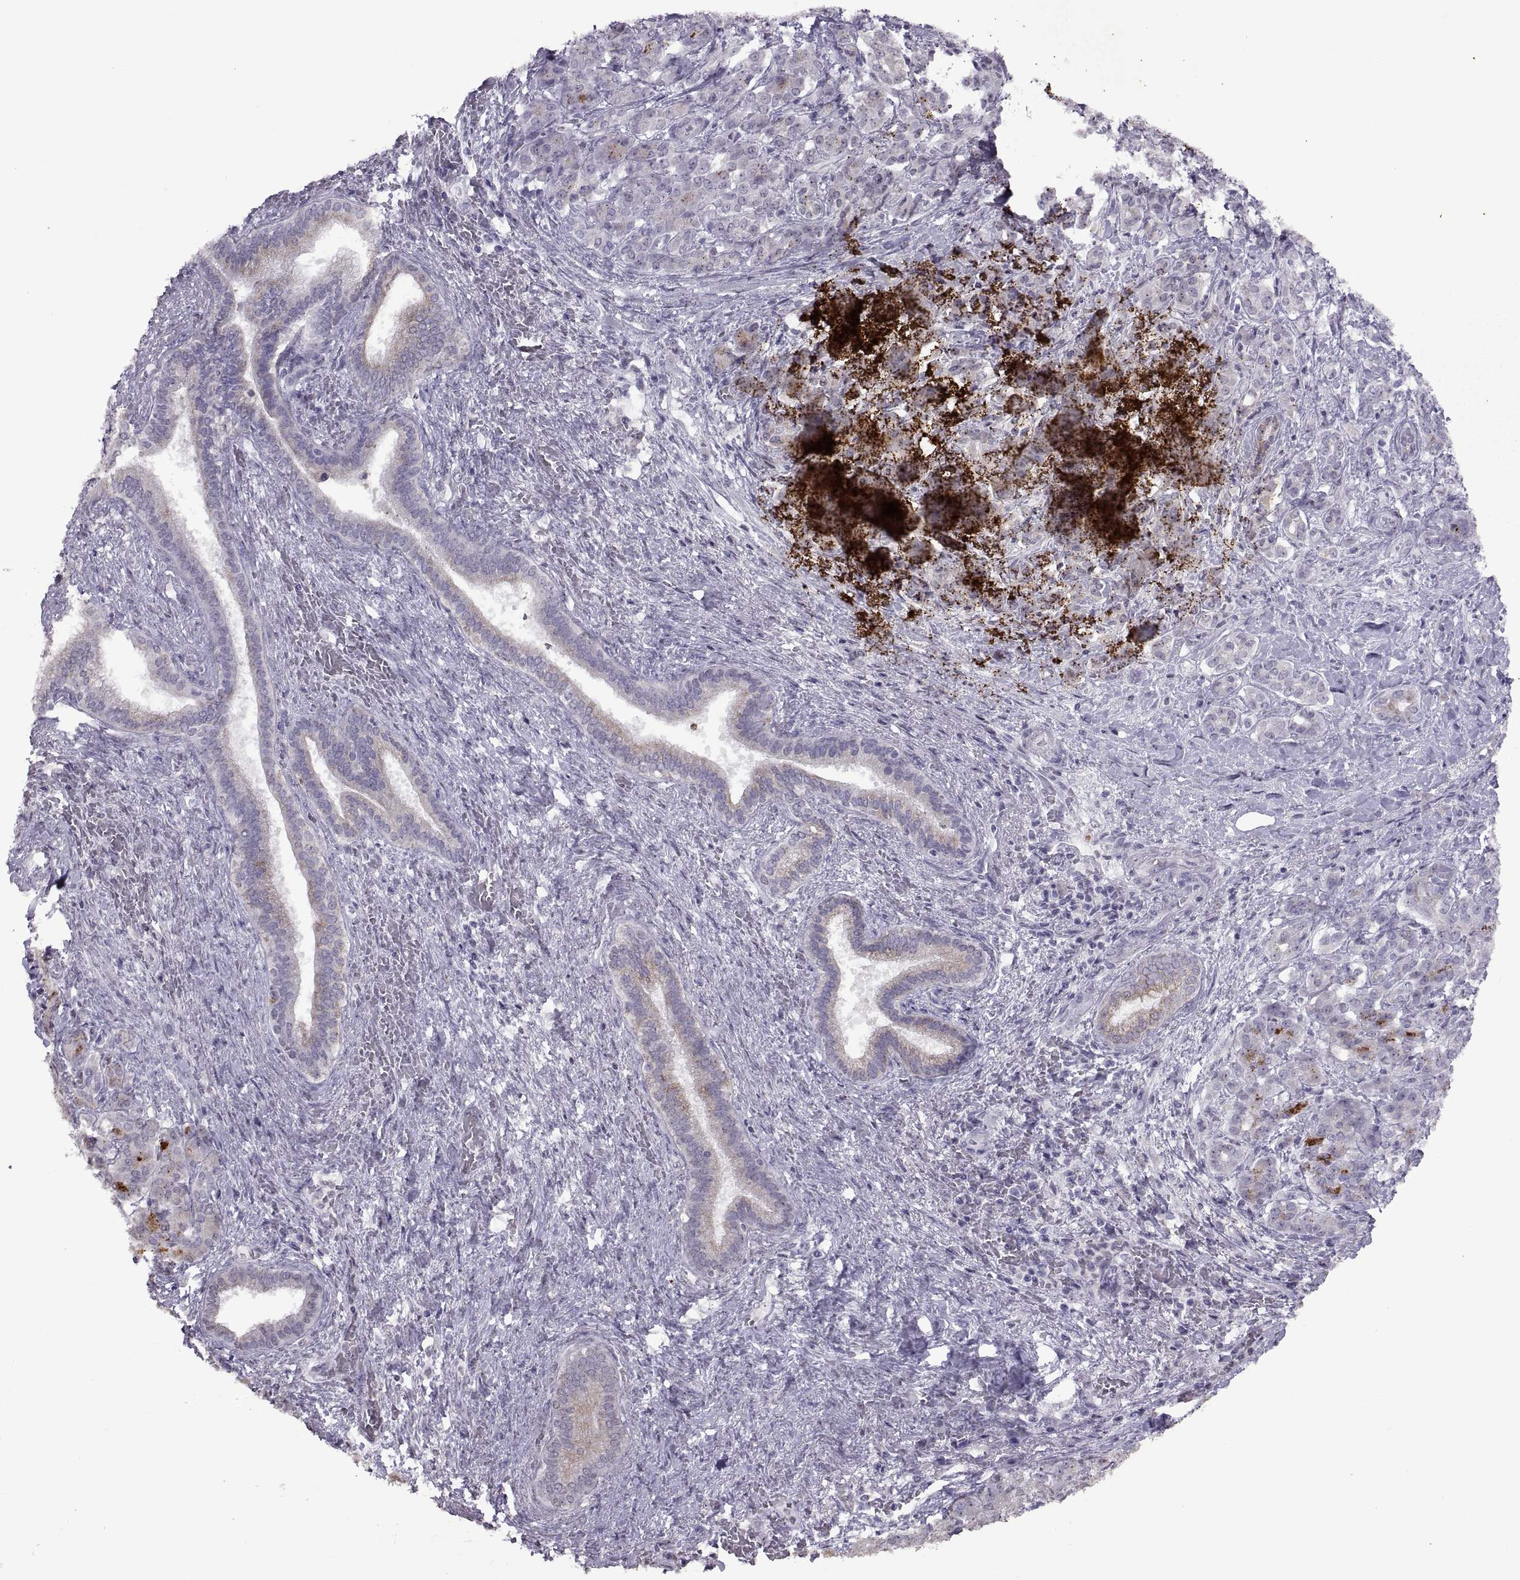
{"staining": {"intensity": "negative", "quantity": "none", "location": "none"}, "tissue": "pancreatic cancer", "cell_type": "Tumor cells", "image_type": "cancer", "snomed": [{"axis": "morphology", "description": "Normal tissue, NOS"}, {"axis": "morphology", "description": "Inflammation, NOS"}, {"axis": "morphology", "description": "Adenocarcinoma, NOS"}, {"axis": "topography", "description": "Pancreas"}], "caption": "The micrograph displays no staining of tumor cells in pancreatic adenocarcinoma.", "gene": "ASIC2", "patient": {"sex": "male", "age": 57}}